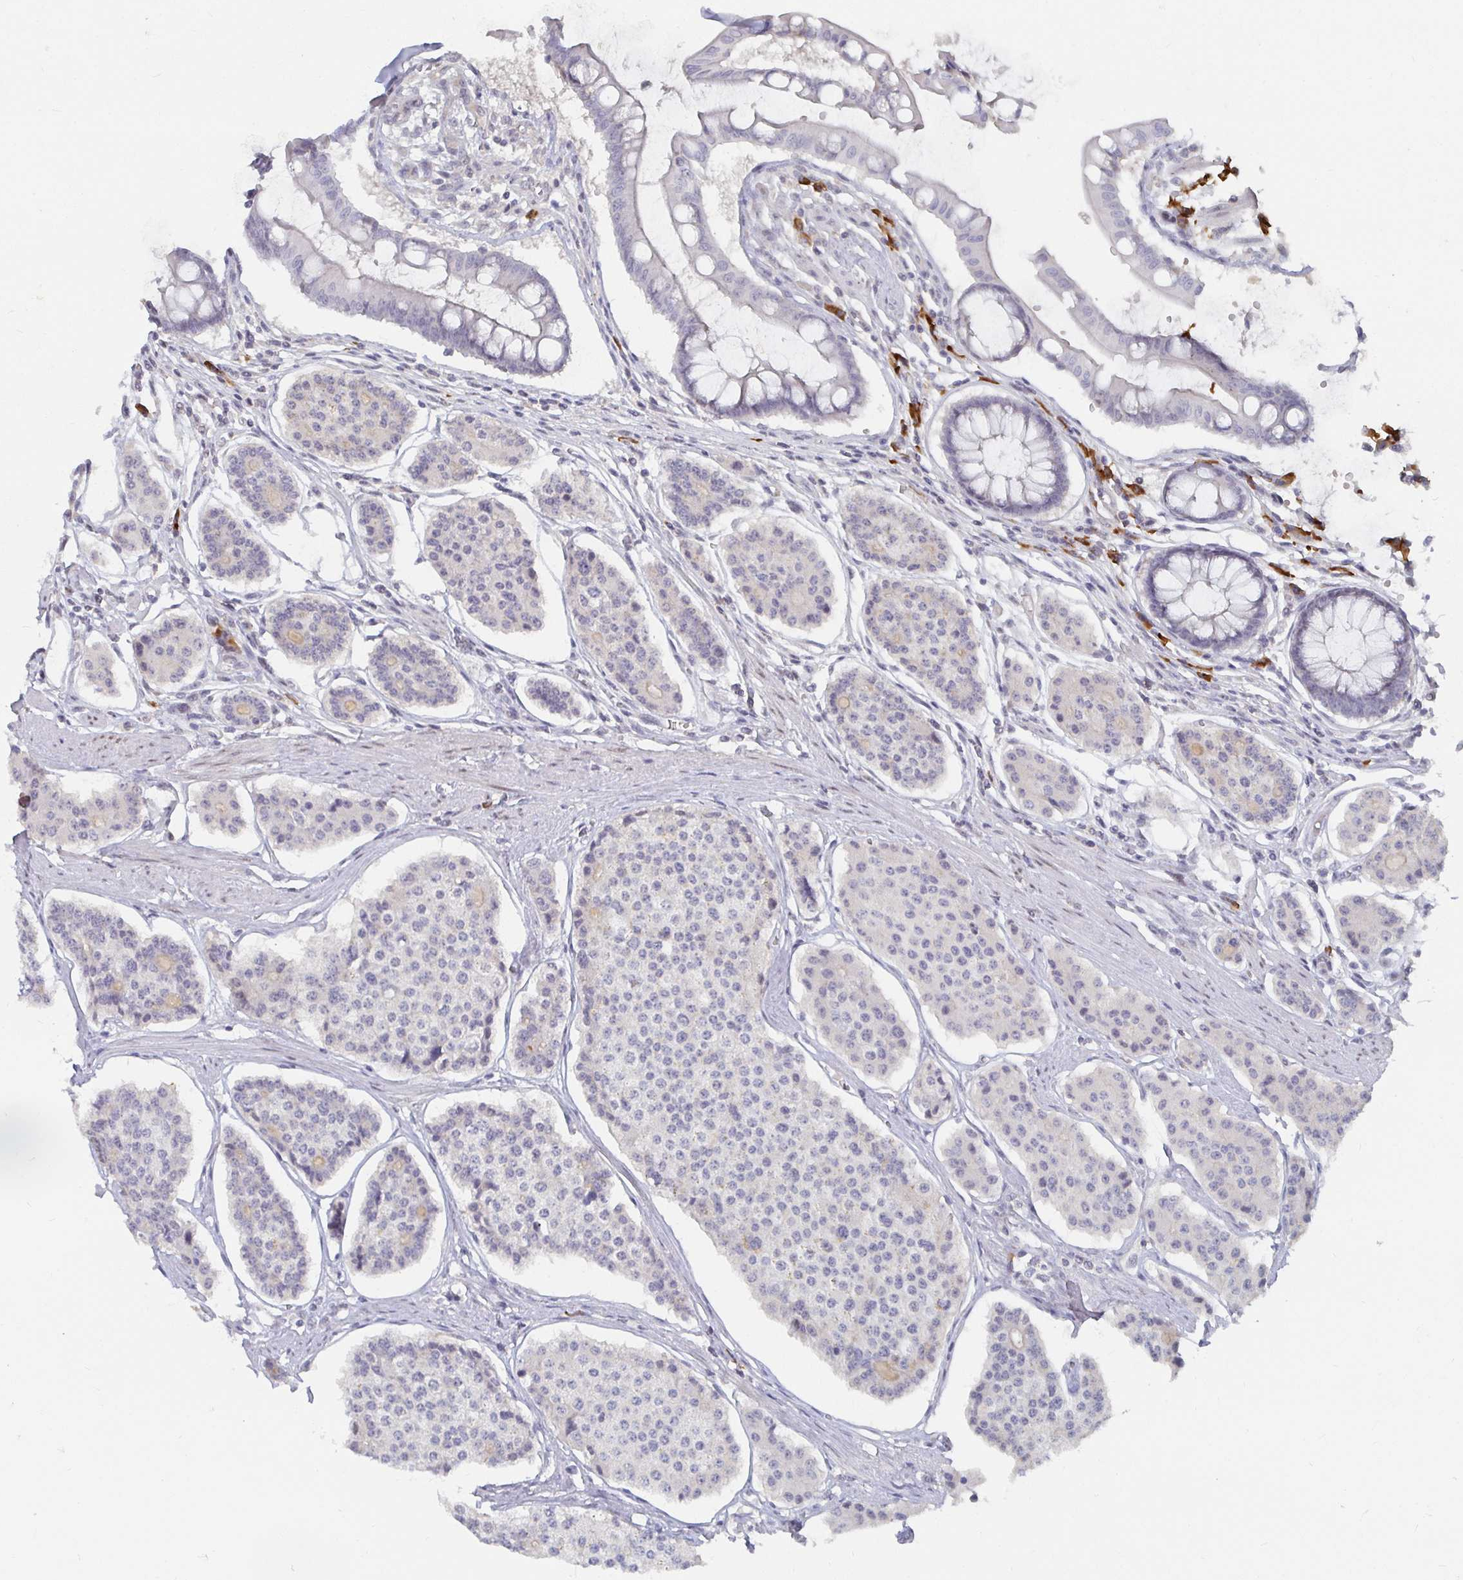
{"staining": {"intensity": "weak", "quantity": "<25%", "location": "cytoplasmic/membranous"}, "tissue": "carcinoid", "cell_type": "Tumor cells", "image_type": "cancer", "snomed": [{"axis": "morphology", "description": "Carcinoid, malignant, NOS"}, {"axis": "topography", "description": "Small intestine"}], "caption": "Immunohistochemistry of carcinoid exhibits no staining in tumor cells.", "gene": "MEIS1", "patient": {"sex": "female", "age": 65}}